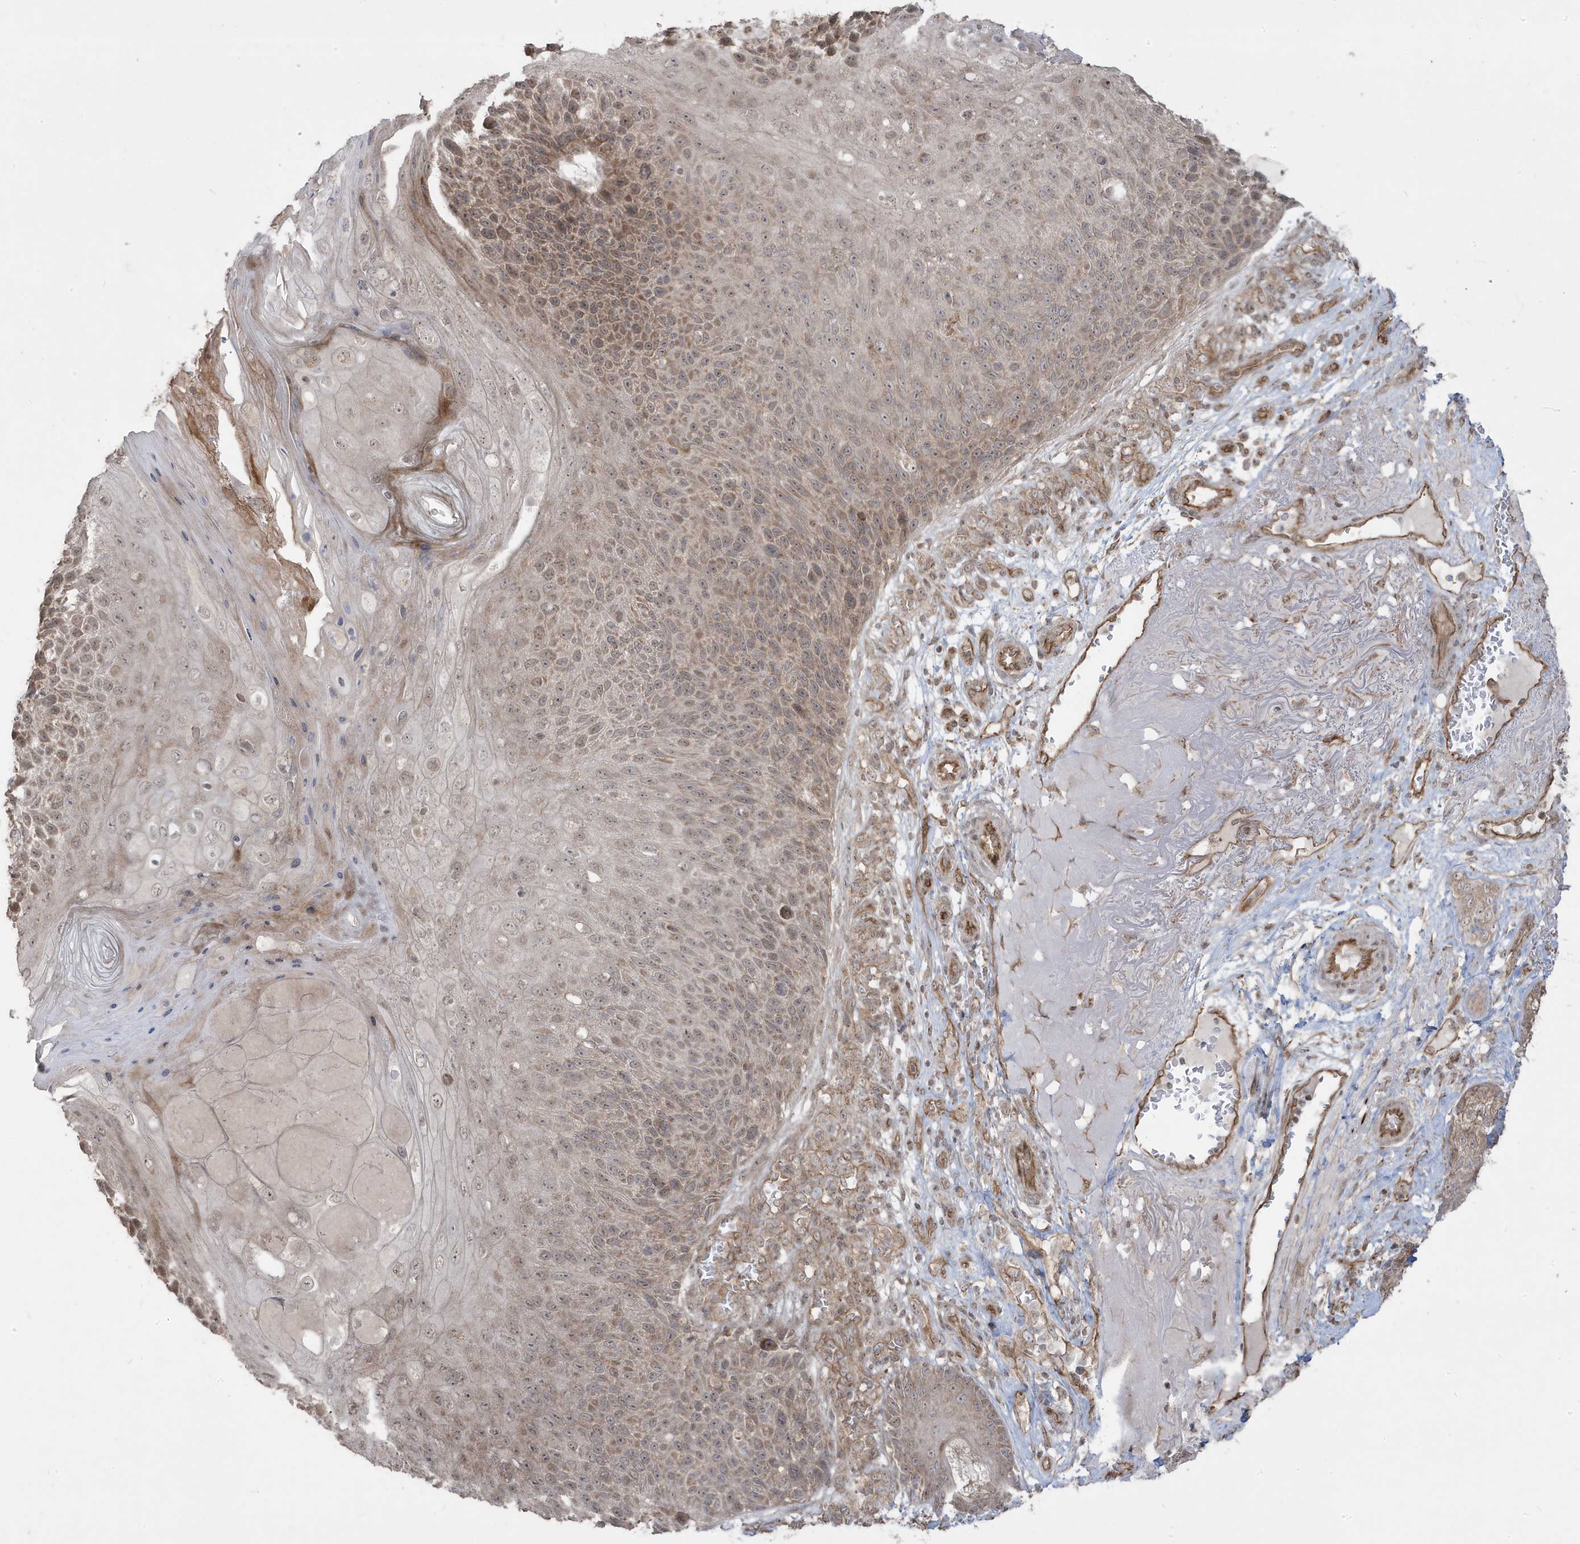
{"staining": {"intensity": "moderate", "quantity": ">75%", "location": "cytoplasmic/membranous"}, "tissue": "skin cancer", "cell_type": "Tumor cells", "image_type": "cancer", "snomed": [{"axis": "morphology", "description": "Squamous cell carcinoma, NOS"}, {"axis": "topography", "description": "Skin"}], "caption": "Skin squamous cell carcinoma tissue exhibits moderate cytoplasmic/membranous staining in about >75% of tumor cells The staining is performed using DAB brown chromogen to label protein expression. The nuclei are counter-stained blue using hematoxylin.", "gene": "DNAJC12", "patient": {"sex": "female", "age": 88}}